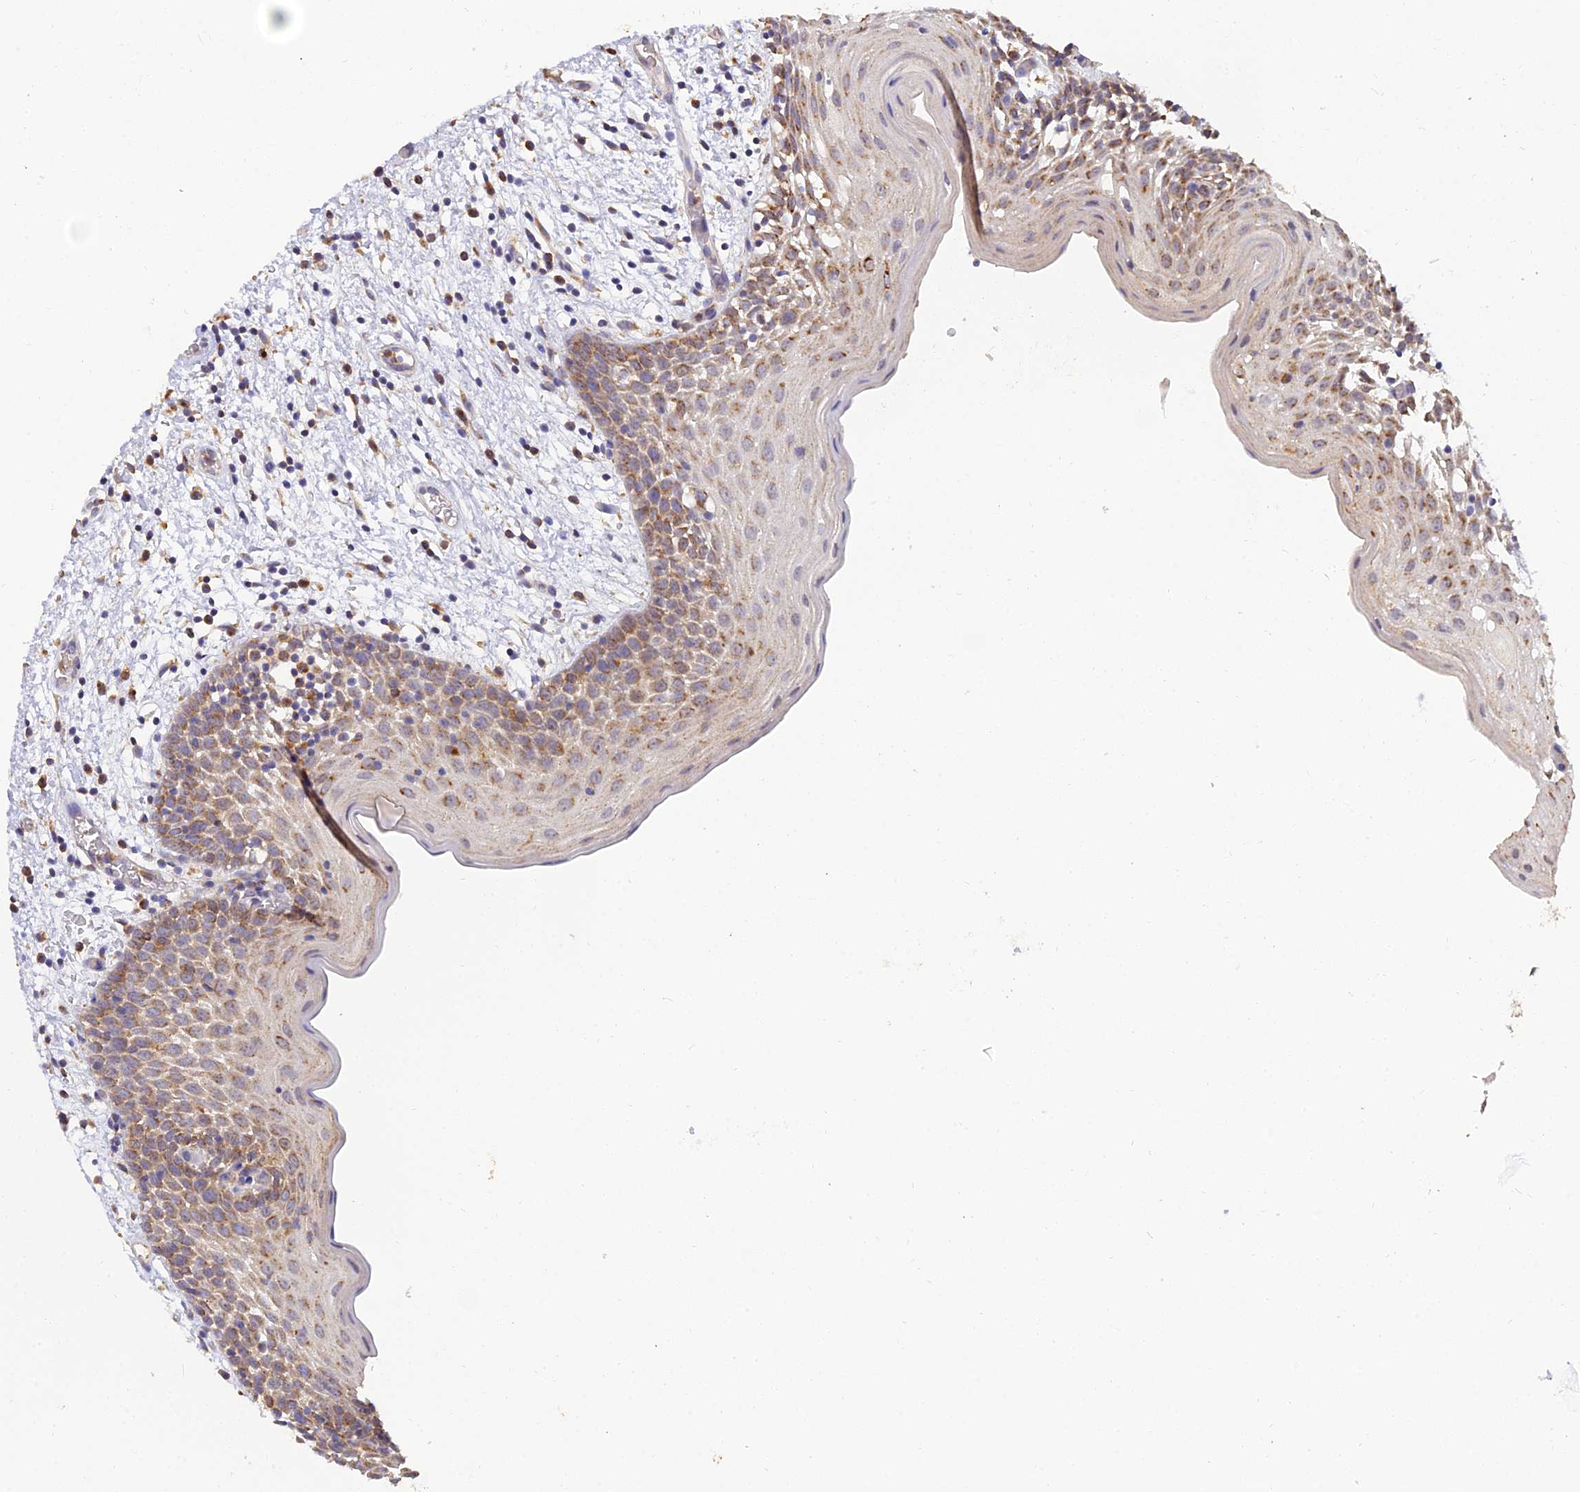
{"staining": {"intensity": "moderate", "quantity": ">75%", "location": "cytoplasmic/membranous"}, "tissue": "oral mucosa", "cell_type": "Squamous epithelial cells", "image_type": "normal", "snomed": [{"axis": "morphology", "description": "Normal tissue, NOS"}, {"axis": "topography", "description": "Skeletal muscle"}, {"axis": "topography", "description": "Oral tissue"}, {"axis": "topography", "description": "Salivary gland"}, {"axis": "topography", "description": "Peripheral nerve tissue"}], "caption": "Normal oral mucosa demonstrates moderate cytoplasmic/membranous staining in approximately >75% of squamous epithelial cells, visualized by immunohistochemistry.", "gene": "ARL8A", "patient": {"sex": "male", "age": 54}}